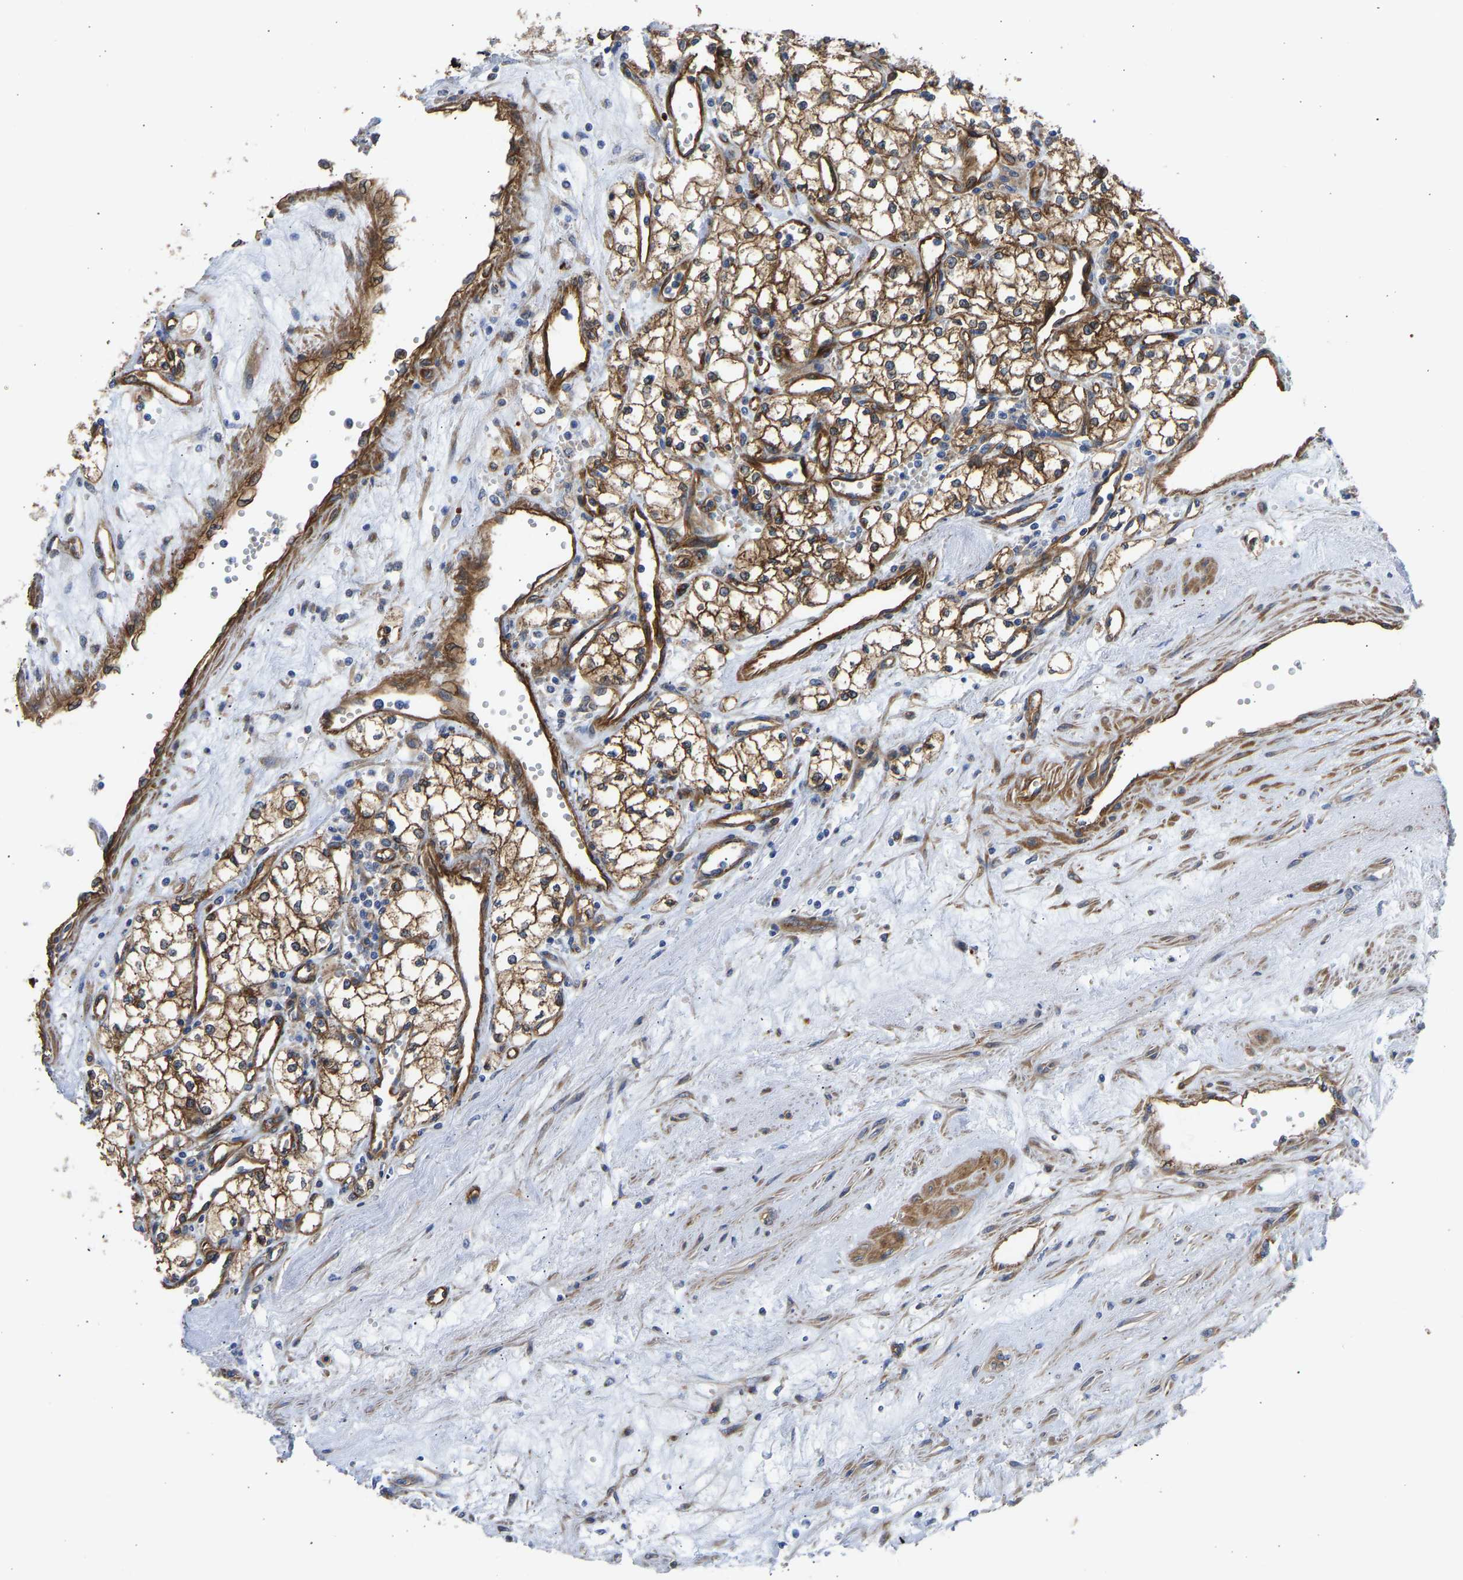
{"staining": {"intensity": "moderate", "quantity": ">75%", "location": "cytoplasmic/membranous"}, "tissue": "renal cancer", "cell_type": "Tumor cells", "image_type": "cancer", "snomed": [{"axis": "morphology", "description": "Adenocarcinoma, NOS"}, {"axis": "topography", "description": "Kidney"}], "caption": "Immunohistochemistry (IHC) (DAB (3,3'-diaminobenzidine)) staining of renal cancer (adenocarcinoma) exhibits moderate cytoplasmic/membranous protein positivity in approximately >75% of tumor cells.", "gene": "MYO1C", "patient": {"sex": "male", "age": 59}}